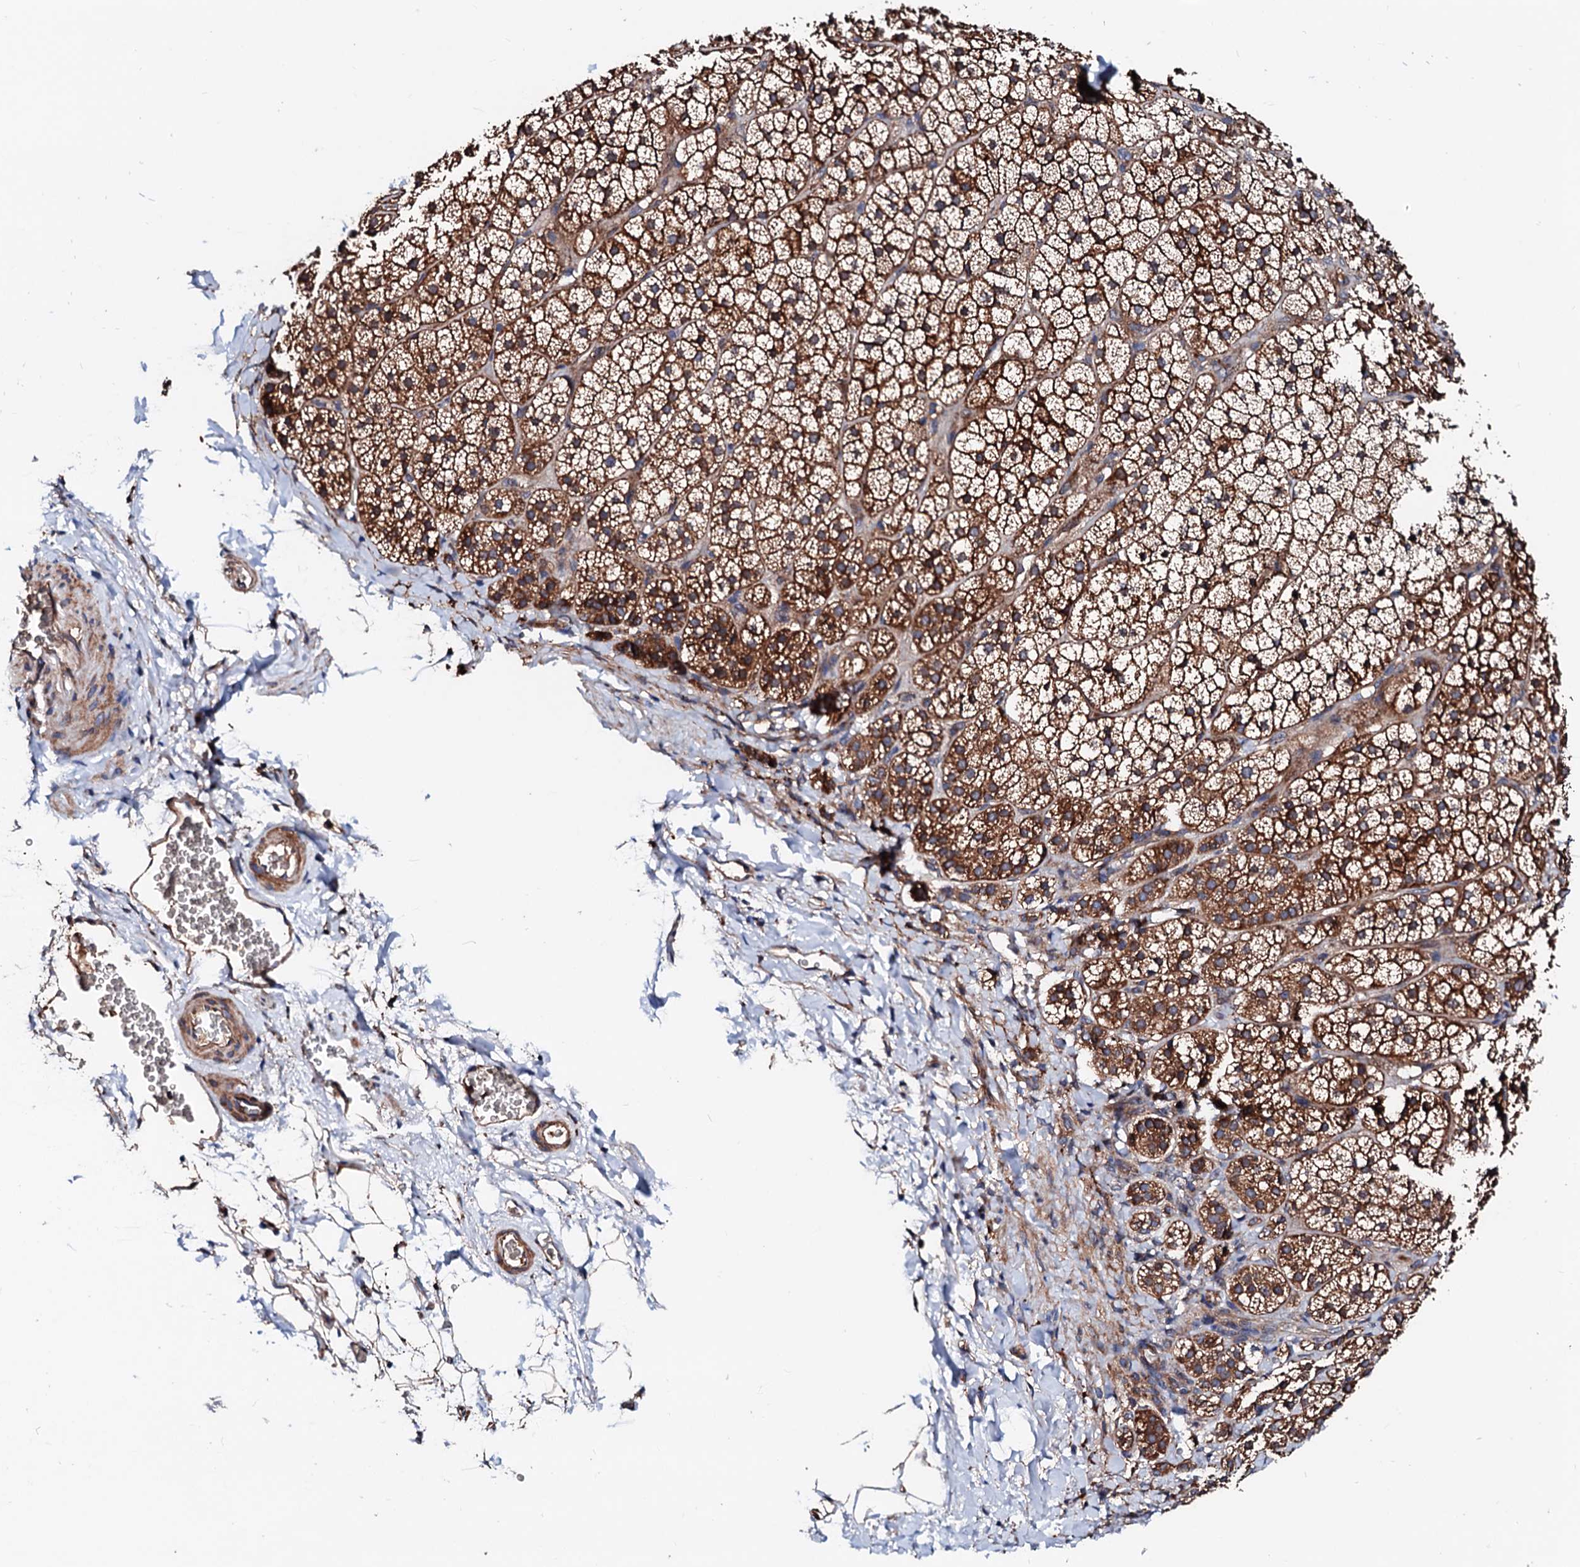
{"staining": {"intensity": "strong", "quantity": ">75%", "location": "cytoplasmic/membranous"}, "tissue": "adrenal gland", "cell_type": "Glandular cells", "image_type": "normal", "snomed": [{"axis": "morphology", "description": "Normal tissue, NOS"}, {"axis": "topography", "description": "Adrenal gland"}], "caption": "Normal adrenal gland exhibits strong cytoplasmic/membranous expression in about >75% of glandular cells.", "gene": "TBCEL", "patient": {"sex": "female", "age": 44}}